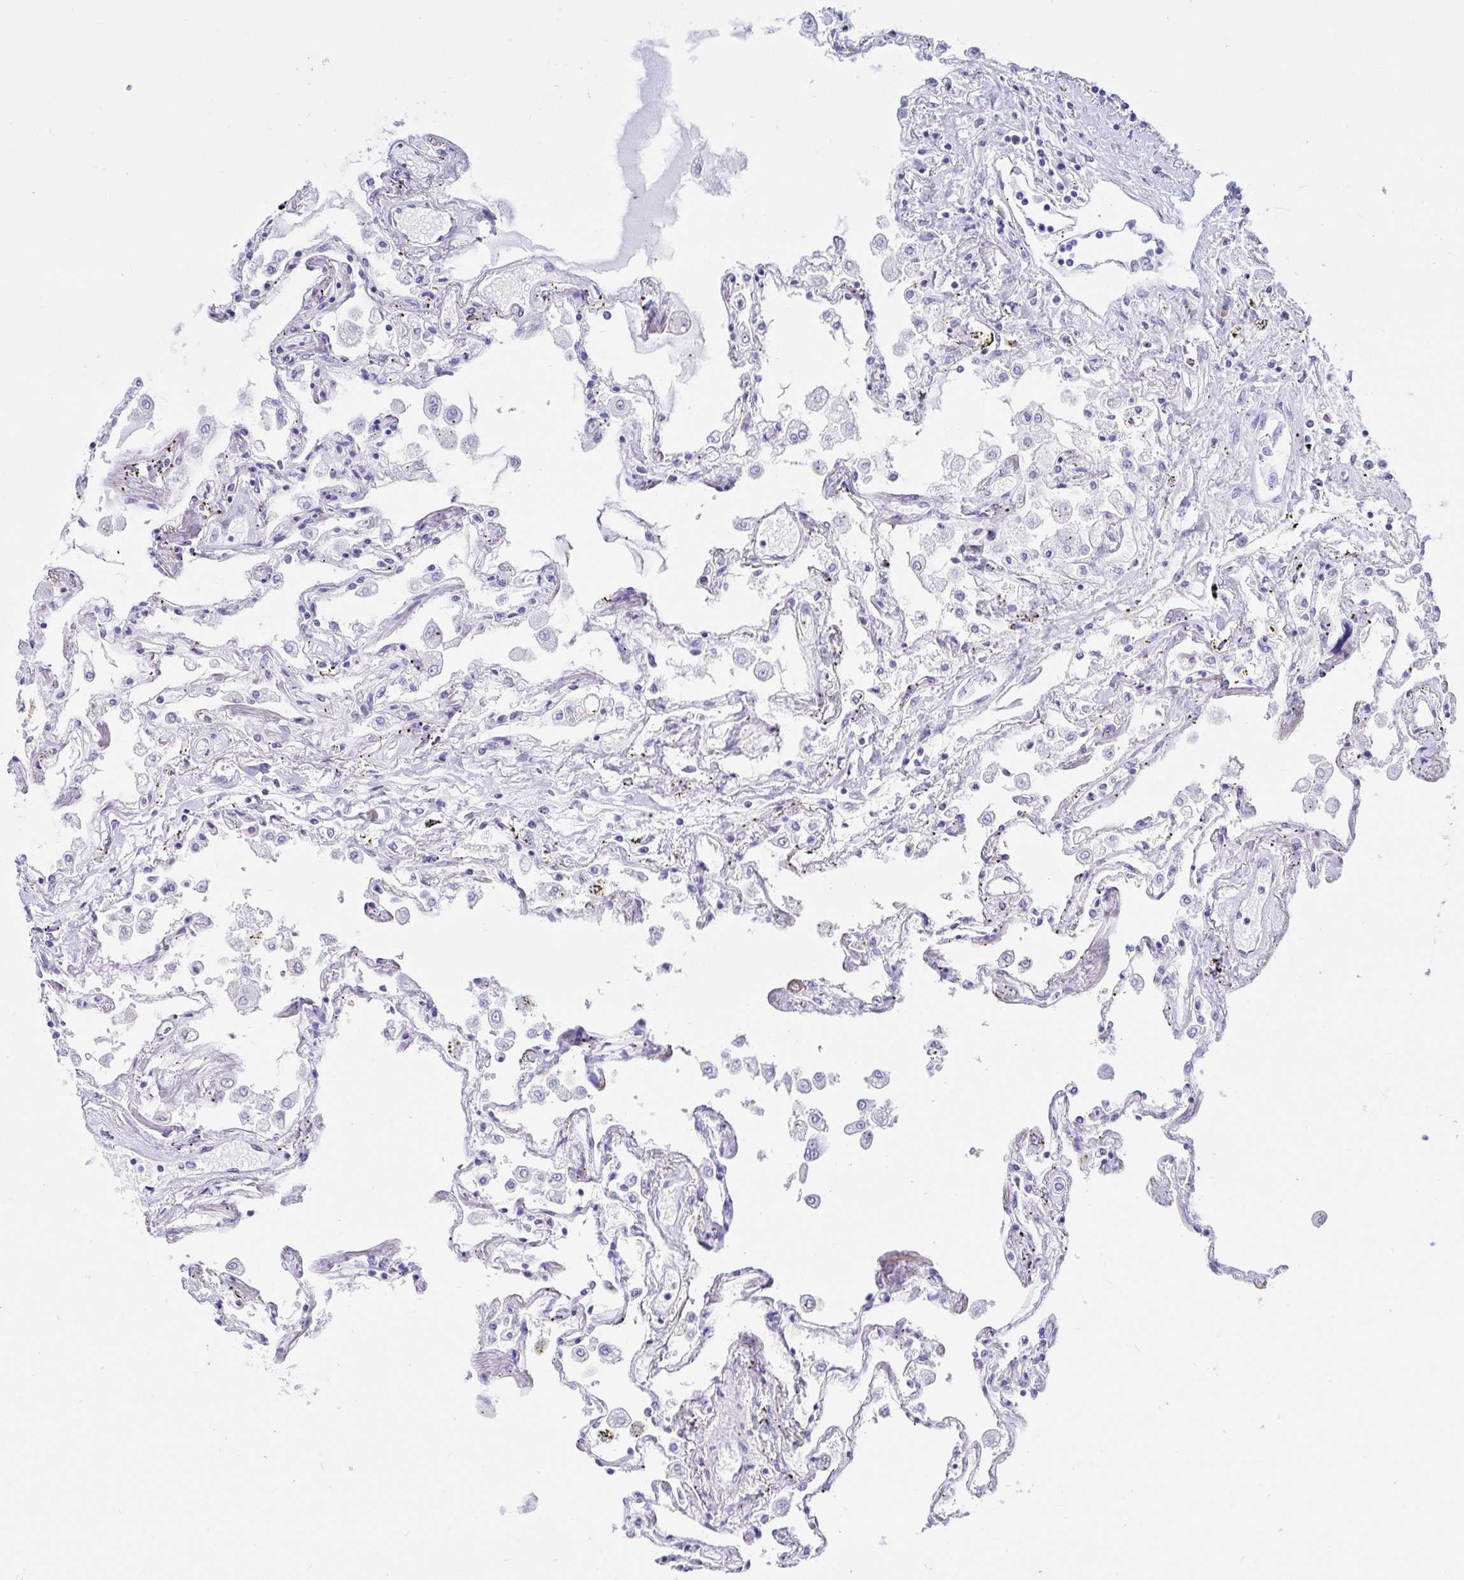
{"staining": {"intensity": "negative", "quantity": "none", "location": "none"}, "tissue": "lung", "cell_type": "Alveolar cells", "image_type": "normal", "snomed": [{"axis": "morphology", "description": "Normal tissue, NOS"}, {"axis": "morphology", "description": "Adenocarcinoma, NOS"}, {"axis": "topography", "description": "Cartilage tissue"}, {"axis": "topography", "description": "Lung"}], "caption": "An immunohistochemistry (IHC) photomicrograph of unremarkable lung is shown. There is no staining in alveolar cells of lung.", "gene": "C4orf17", "patient": {"sex": "female", "age": 67}}